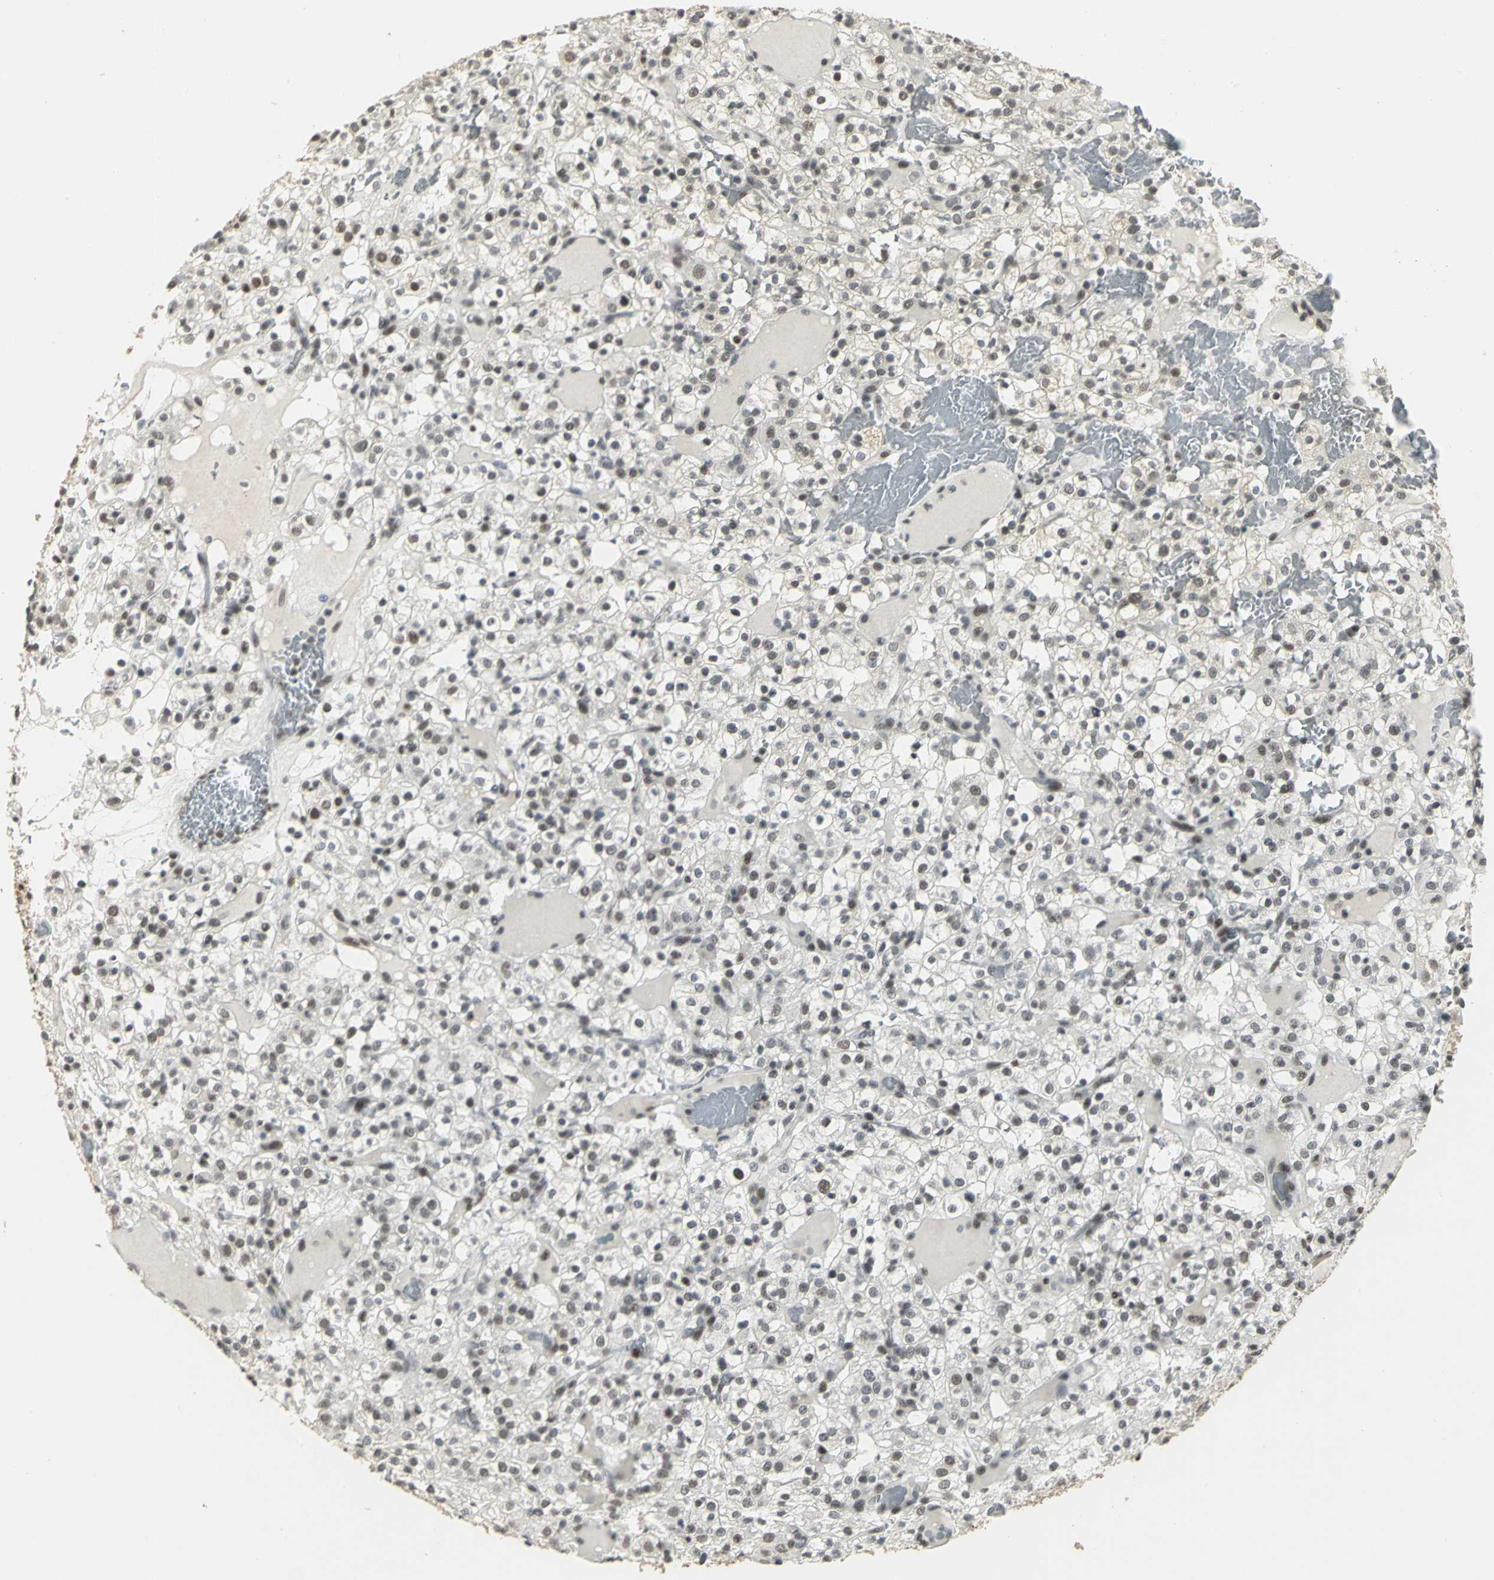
{"staining": {"intensity": "moderate", "quantity": ">75%", "location": "nuclear"}, "tissue": "renal cancer", "cell_type": "Tumor cells", "image_type": "cancer", "snomed": [{"axis": "morphology", "description": "Normal tissue, NOS"}, {"axis": "morphology", "description": "Adenocarcinoma, NOS"}, {"axis": "topography", "description": "Kidney"}], "caption": "Immunohistochemical staining of human renal cancer (adenocarcinoma) displays medium levels of moderate nuclear expression in approximately >75% of tumor cells.", "gene": "CBX3", "patient": {"sex": "female", "age": 72}}